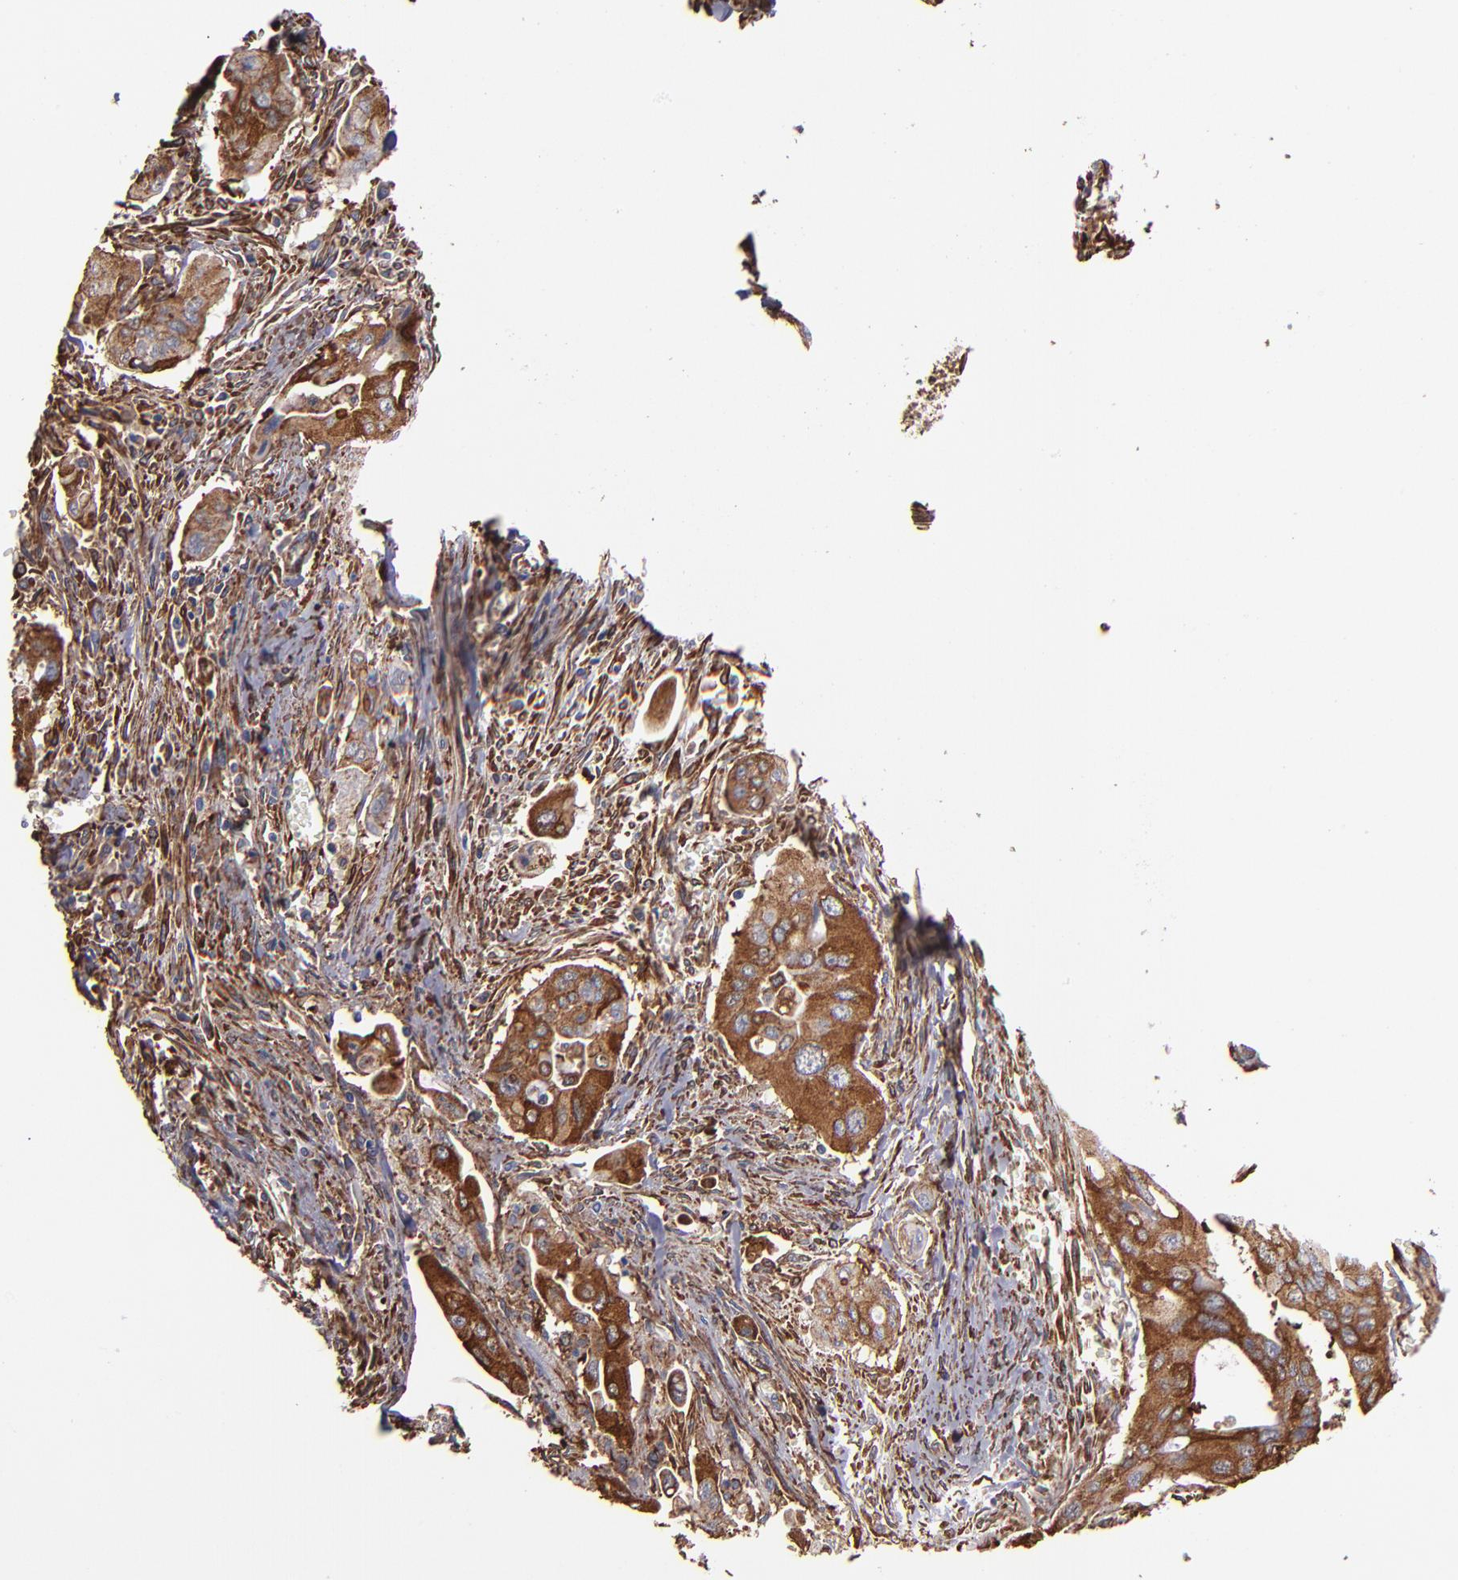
{"staining": {"intensity": "strong", "quantity": ">75%", "location": "cytoplasmic/membranous"}, "tissue": "pancreatic cancer", "cell_type": "Tumor cells", "image_type": "cancer", "snomed": [{"axis": "morphology", "description": "Adenocarcinoma, NOS"}, {"axis": "topography", "description": "Pancreas"}], "caption": "Human adenocarcinoma (pancreatic) stained for a protein (brown) demonstrates strong cytoplasmic/membranous positive expression in approximately >75% of tumor cells.", "gene": "MVP", "patient": {"sex": "male", "age": 77}}